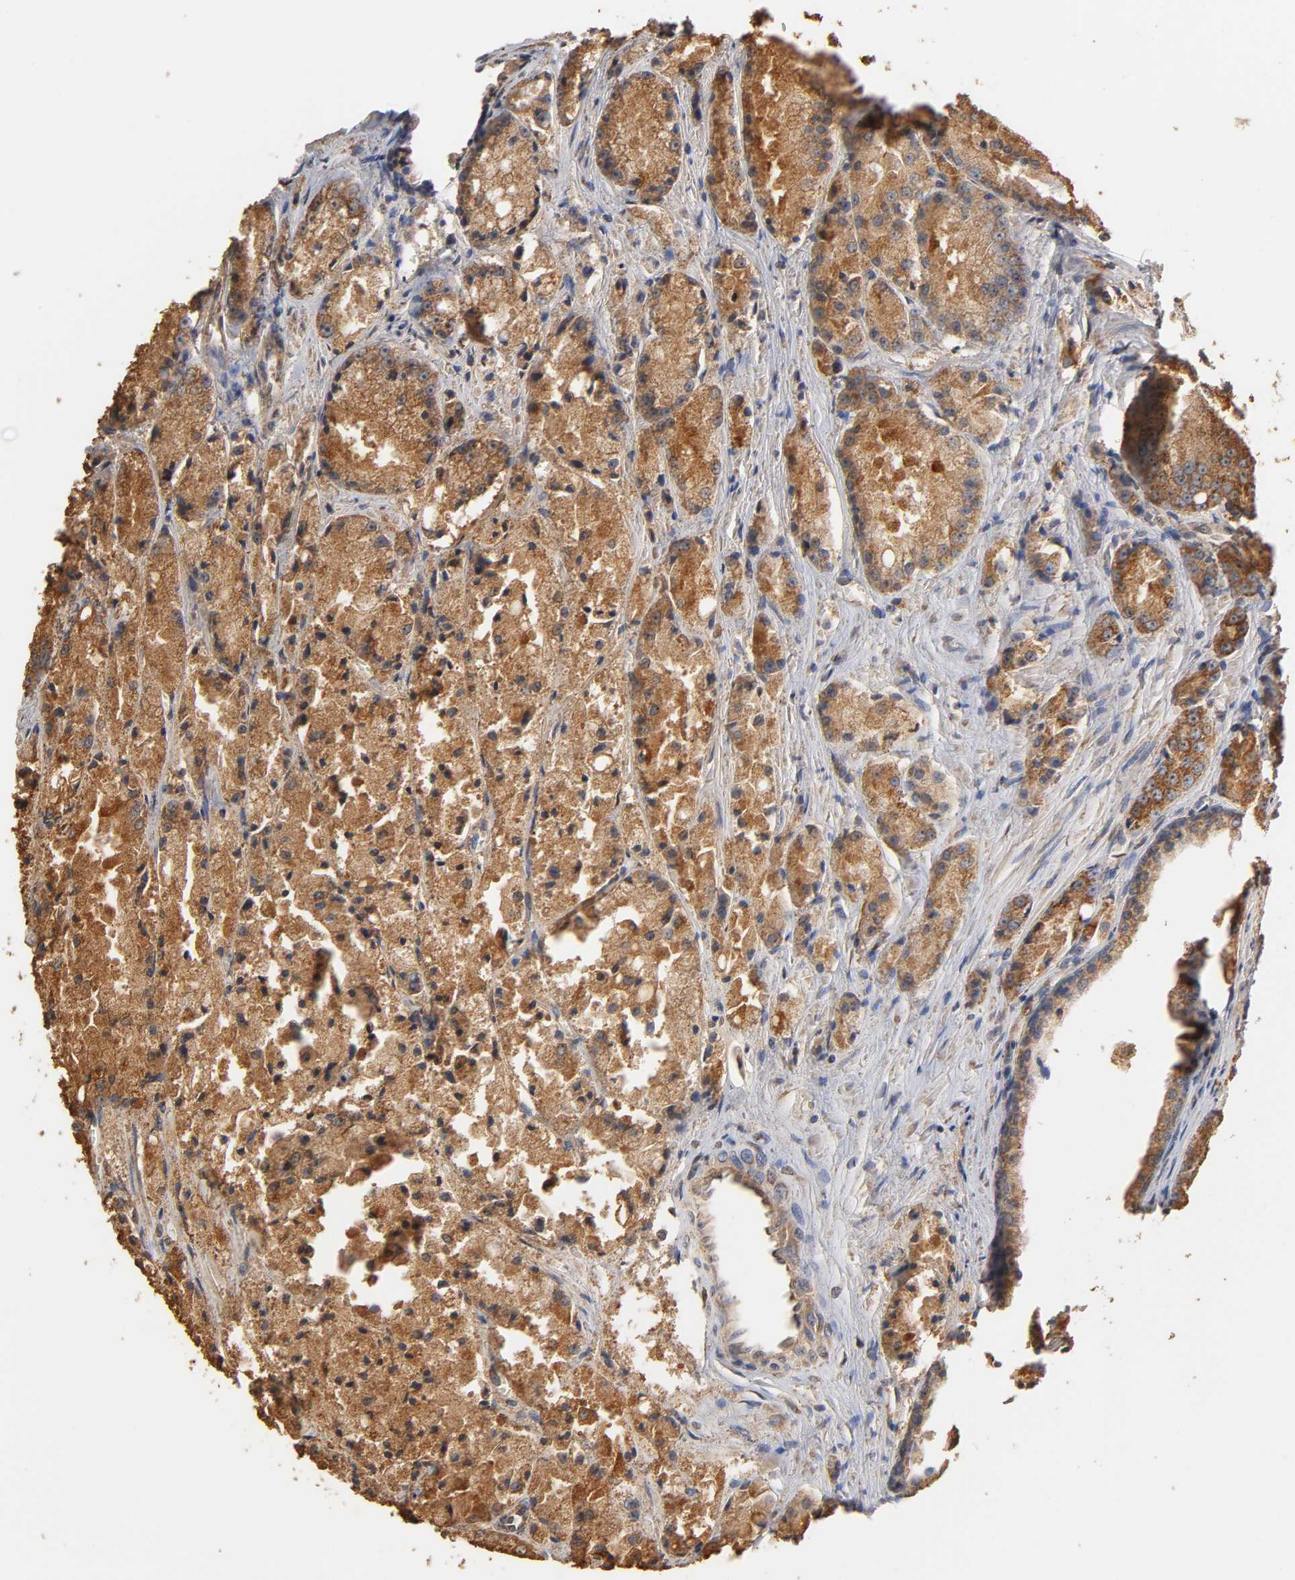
{"staining": {"intensity": "strong", "quantity": ">75%", "location": "cytoplasmic/membranous"}, "tissue": "prostate cancer", "cell_type": "Tumor cells", "image_type": "cancer", "snomed": [{"axis": "morphology", "description": "Adenocarcinoma, Low grade"}, {"axis": "topography", "description": "Prostate"}], "caption": "An image of human prostate low-grade adenocarcinoma stained for a protein reveals strong cytoplasmic/membranous brown staining in tumor cells.", "gene": "PKN1", "patient": {"sex": "male", "age": 64}}